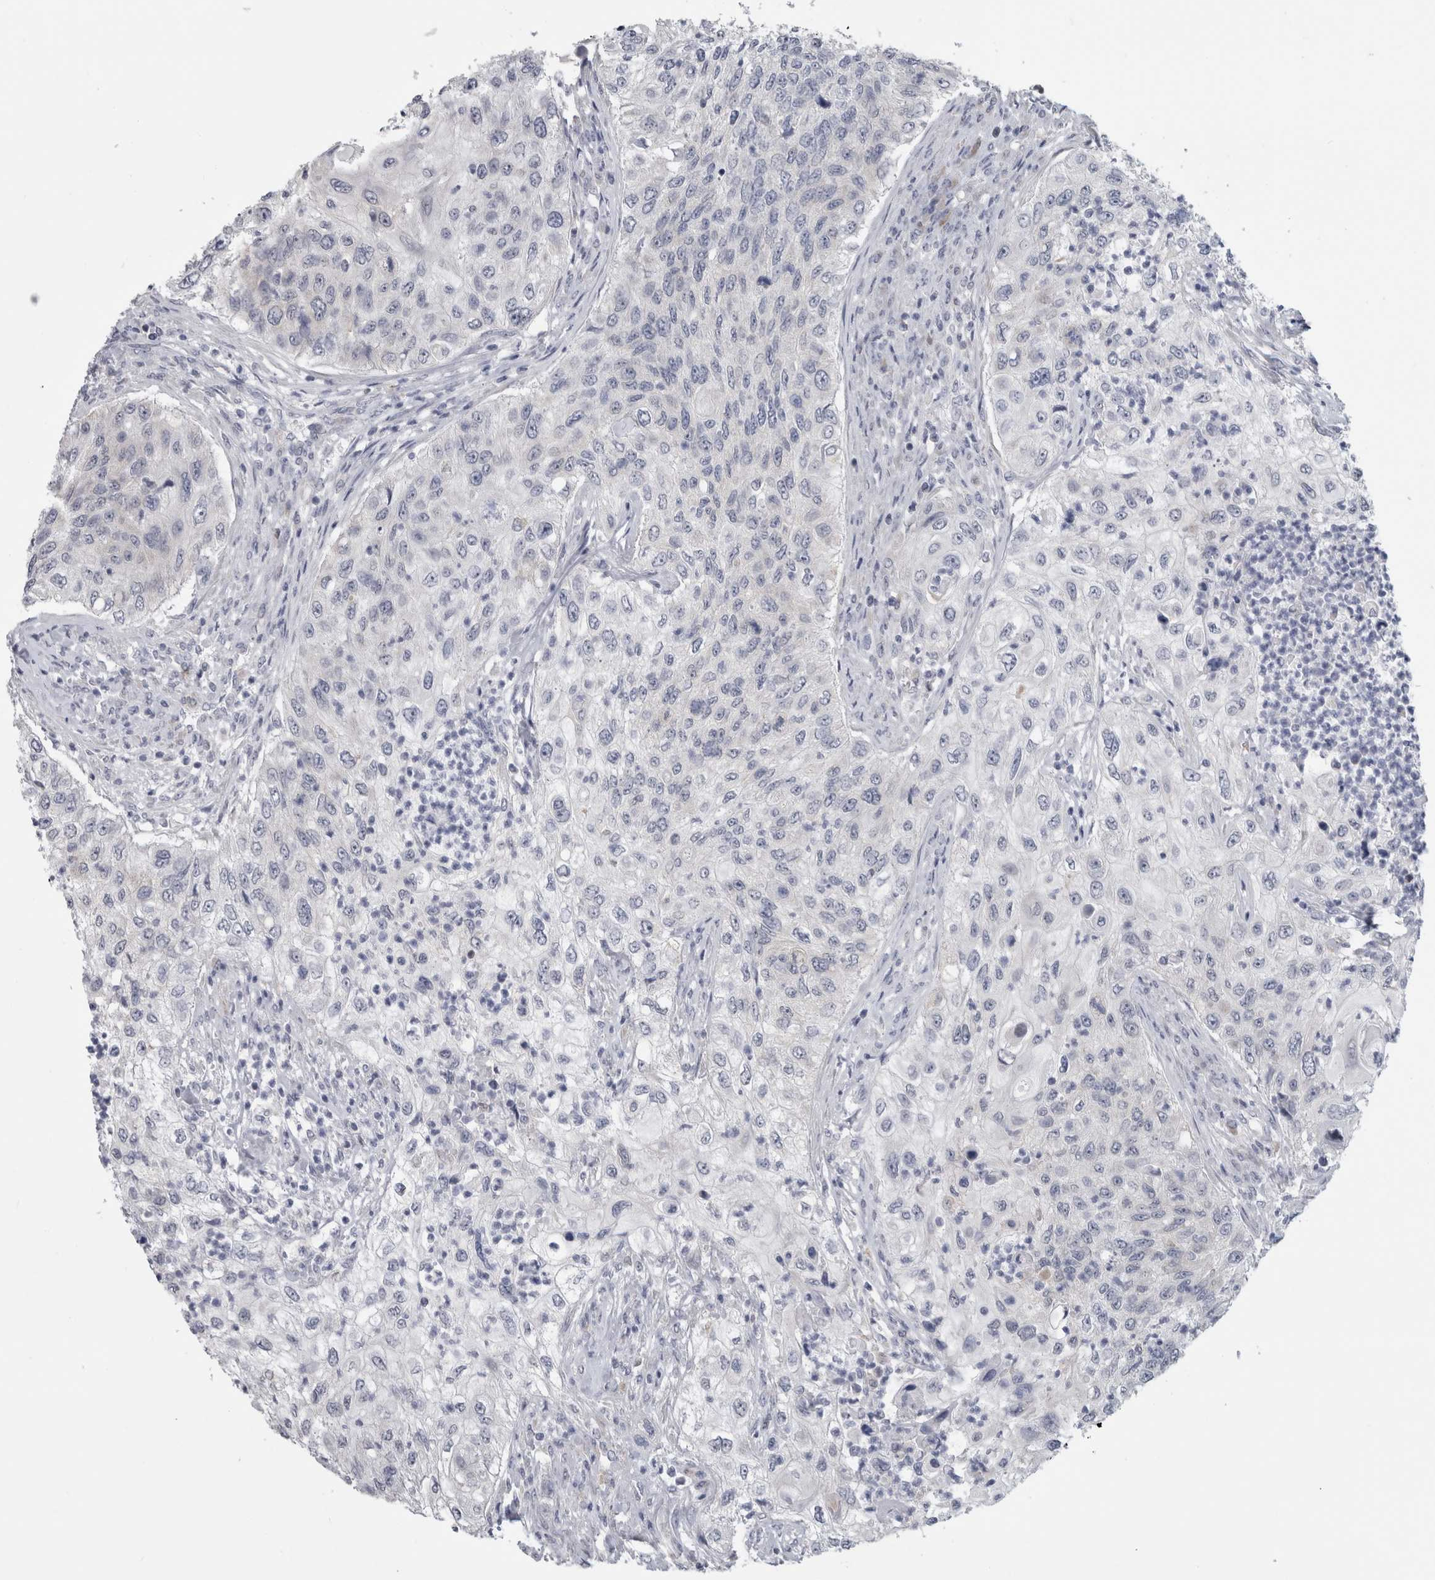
{"staining": {"intensity": "negative", "quantity": "none", "location": "none"}, "tissue": "urothelial cancer", "cell_type": "Tumor cells", "image_type": "cancer", "snomed": [{"axis": "morphology", "description": "Urothelial carcinoma, High grade"}, {"axis": "topography", "description": "Urinary bladder"}], "caption": "Tumor cells show no significant protein positivity in urothelial cancer.", "gene": "TMEM242", "patient": {"sex": "female", "age": 60}}